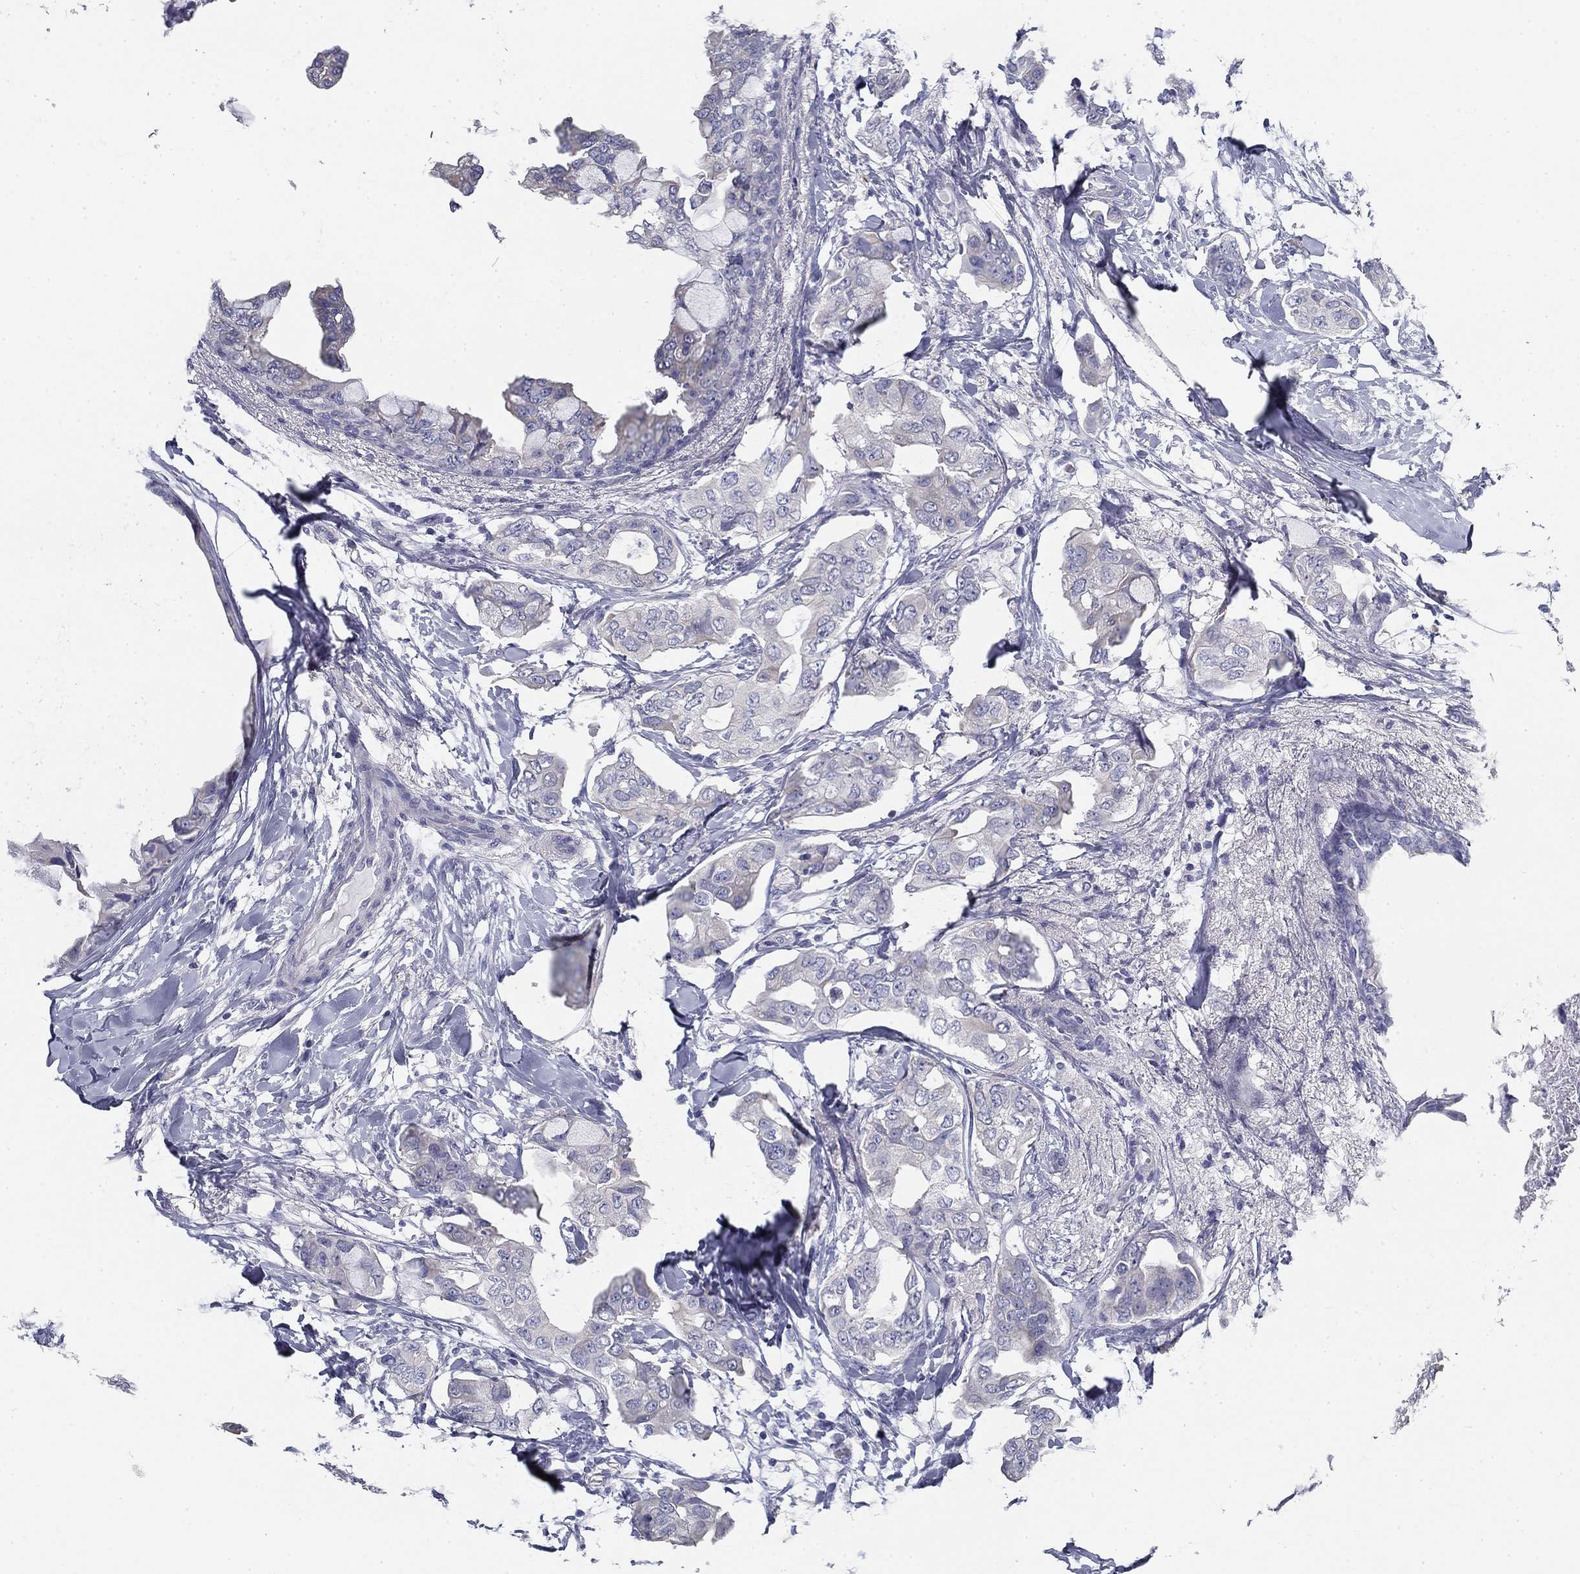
{"staining": {"intensity": "negative", "quantity": "none", "location": "none"}, "tissue": "breast cancer", "cell_type": "Tumor cells", "image_type": "cancer", "snomed": [{"axis": "morphology", "description": "Normal tissue, NOS"}, {"axis": "morphology", "description": "Duct carcinoma"}, {"axis": "topography", "description": "Breast"}], "caption": "Tumor cells are negative for protein expression in human breast cancer (intraductal carcinoma). (Brightfield microscopy of DAB immunohistochemistry (IHC) at high magnification).", "gene": "GALNTL5", "patient": {"sex": "female", "age": 40}}